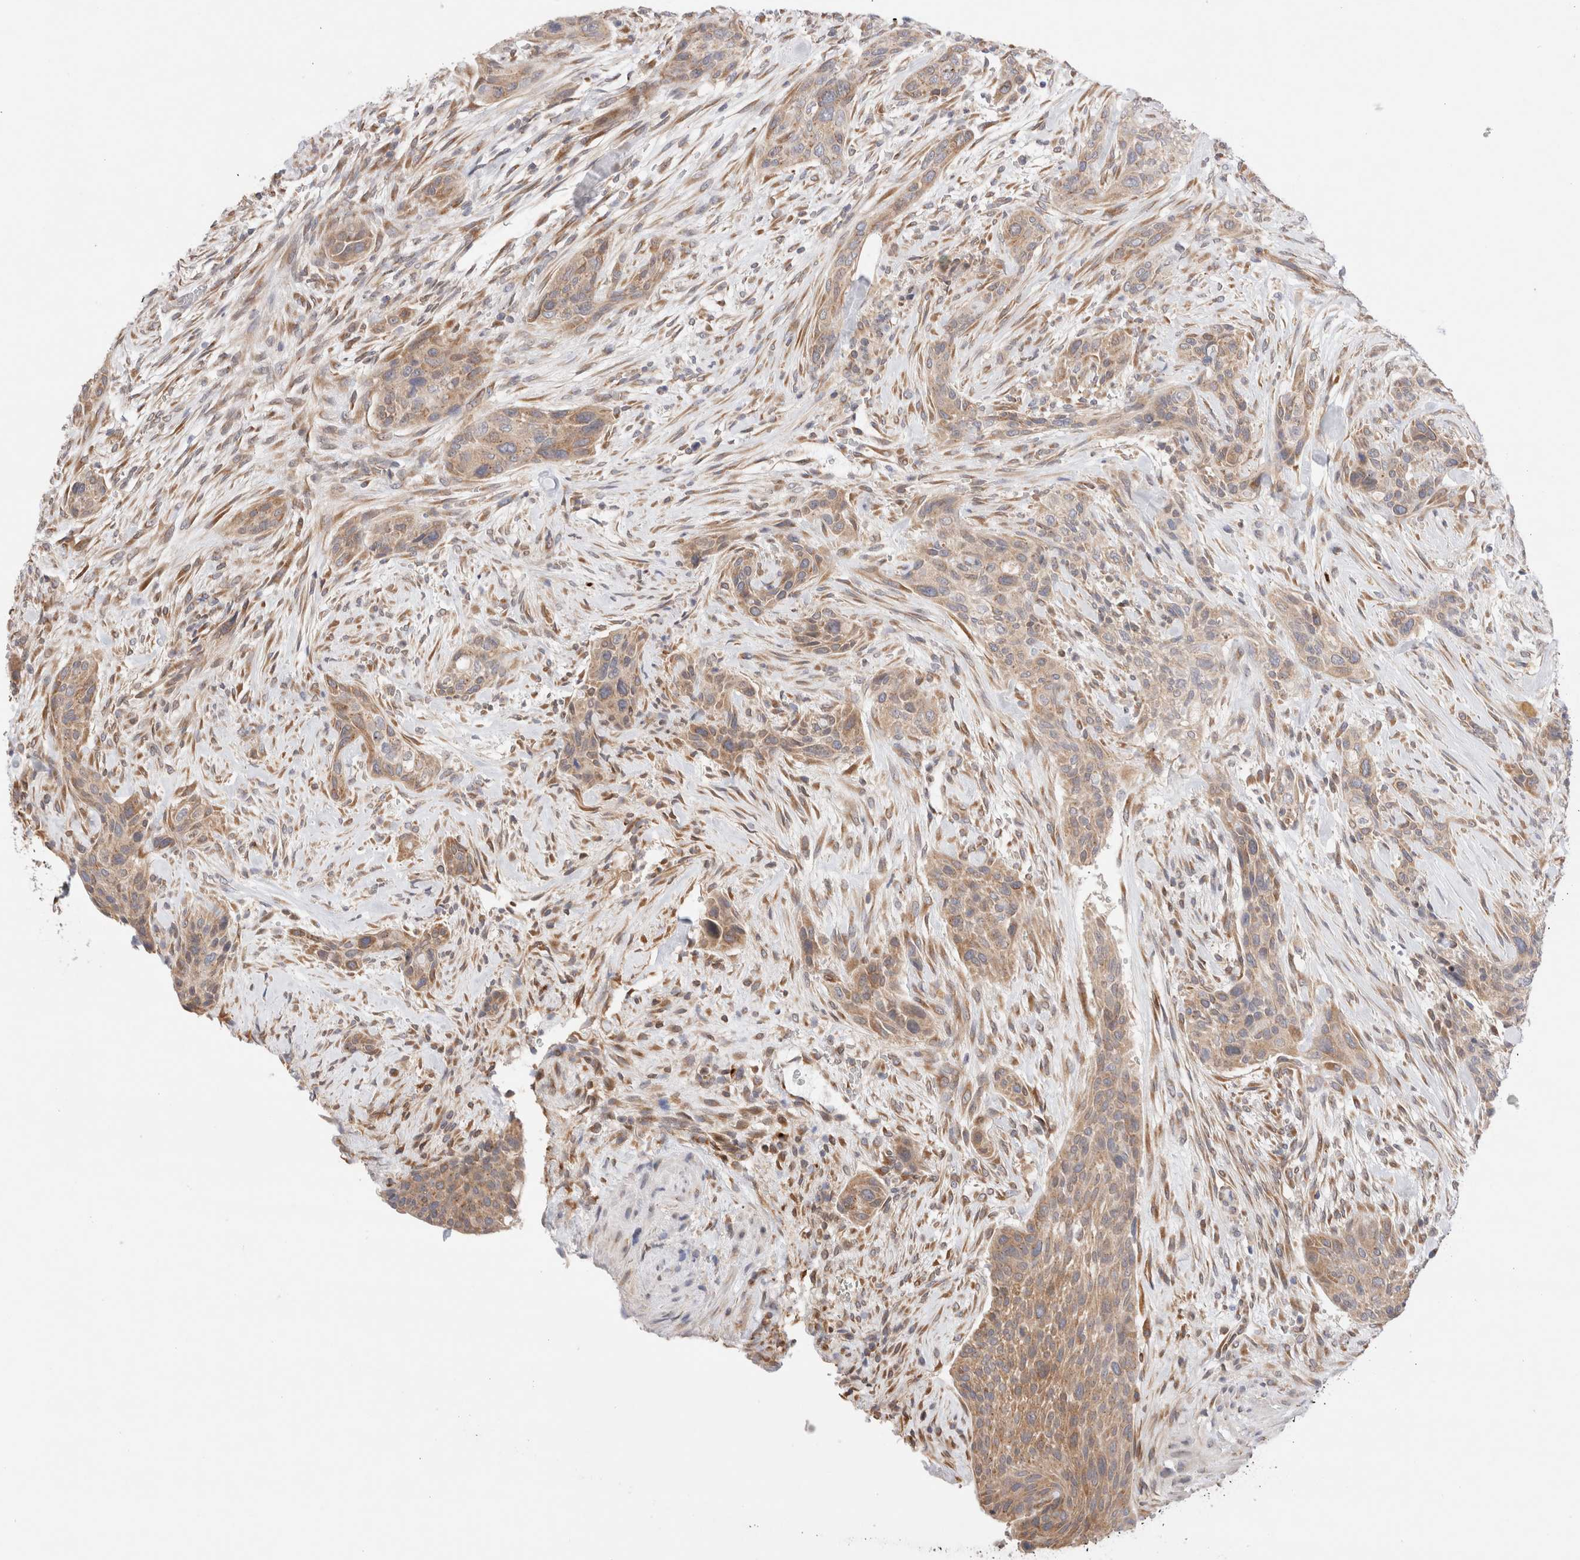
{"staining": {"intensity": "weak", "quantity": ">75%", "location": "cytoplasmic/membranous"}, "tissue": "urothelial cancer", "cell_type": "Tumor cells", "image_type": "cancer", "snomed": [{"axis": "morphology", "description": "Urothelial carcinoma, High grade"}, {"axis": "topography", "description": "Urinary bladder"}], "caption": "The immunohistochemical stain shows weak cytoplasmic/membranous staining in tumor cells of urothelial cancer tissue.", "gene": "LMAN2L", "patient": {"sex": "male", "age": 35}}